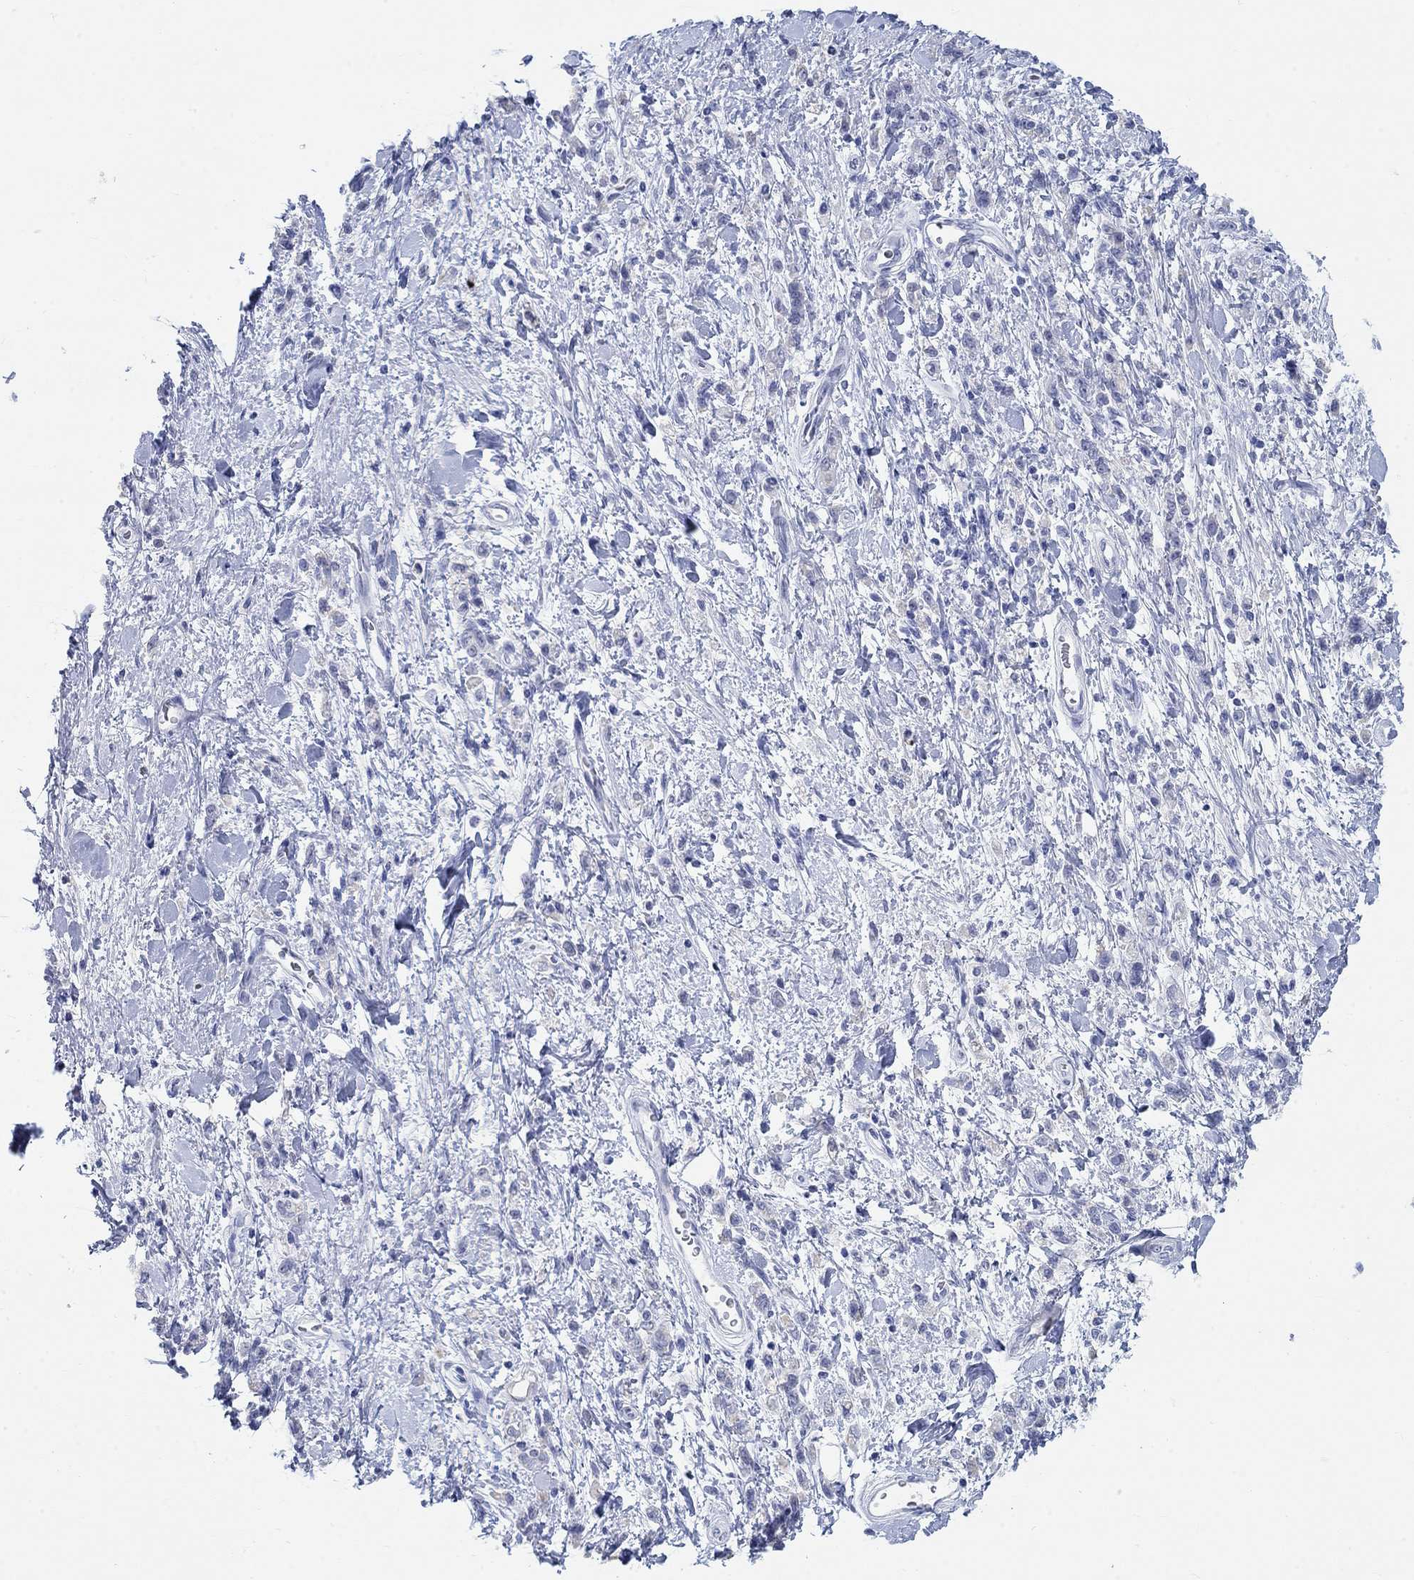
{"staining": {"intensity": "negative", "quantity": "none", "location": "none"}, "tissue": "stomach cancer", "cell_type": "Tumor cells", "image_type": "cancer", "snomed": [{"axis": "morphology", "description": "Adenocarcinoma, NOS"}, {"axis": "topography", "description": "Stomach"}], "caption": "Immunohistochemistry (IHC) of human stomach cancer shows no staining in tumor cells.", "gene": "GRIA3", "patient": {"sex": "male", "age": 77}}